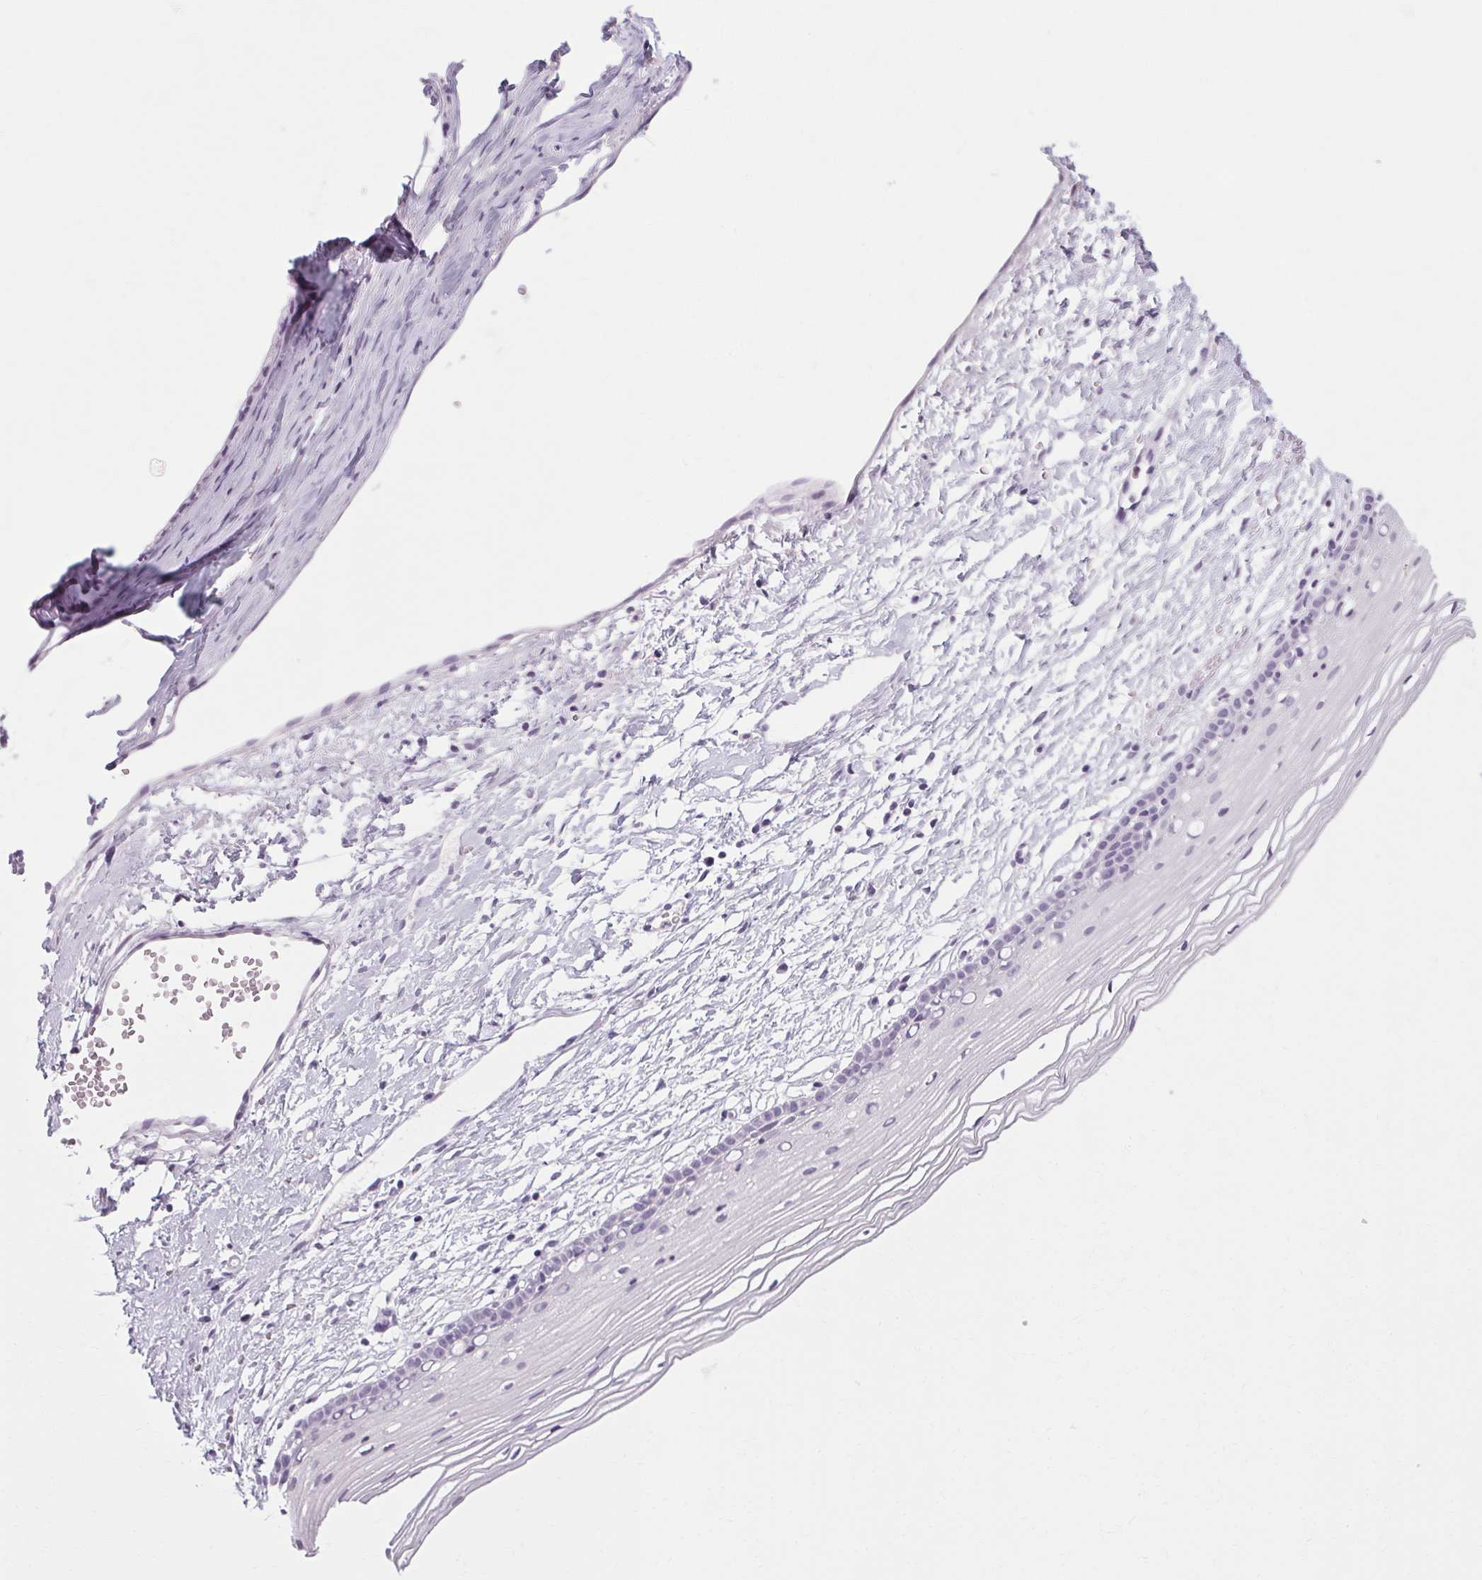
{"staining": {"intensity": "negative", "quantity": "none", "location": "none"}, "tissue": "cervix", "cell_type": "Glandular cells", "image_type": "normal", "snomed": [{"axis": "morphology", "description": "Normal tissue, NOS"}, {"axis": "topography", "description": "Cervix"}], "caption": "The histopathology image demonstrates no significant positivity in glandular cells of cervix. The staining was performed using DAB (3,3'-diaminobenzidine) to visualize the protein expression in brown, while the nuclei were stained in blue with hematoxylin (Magnification: 20x).", "gene": "POMC", "patient": {"sex": "female", "age": 40}}